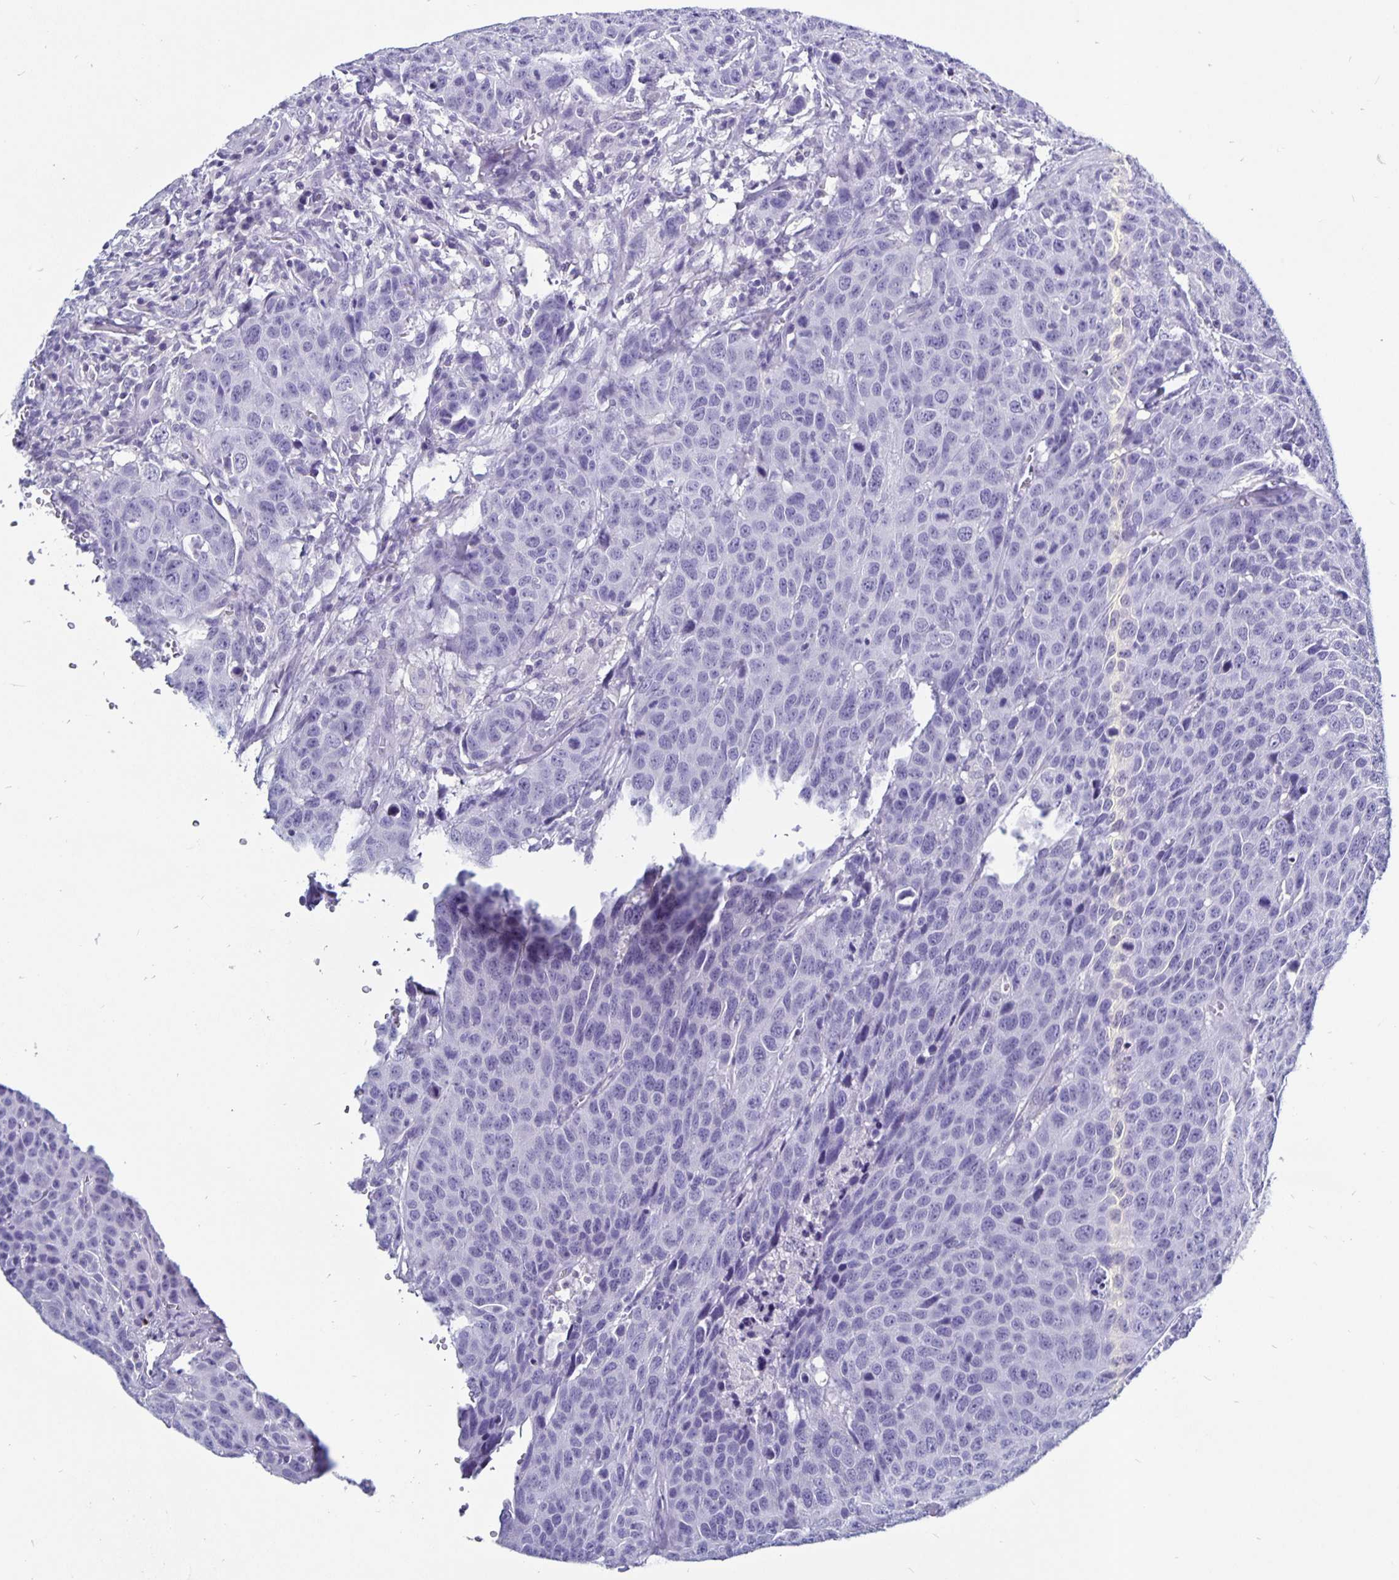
{"staining": {"intensity": "negative", "quantity": "none", "location": "none"}, "tissue": "head and neck cancer", "cell_type": "Tumor cells", "image_type": "cancer", "snomed": [{"axis": "morphology", "description": "Squamous cell carcinoma, NOS"}, {"axis": "topography", "description": "Head-Neck"}], "caption": "Micrograph shows no significant protein staining in tumor cells of head and neck squamous cell carcinoma.", "gene": "ODF3B", "patient": {"sex": "male", "age": 66}}